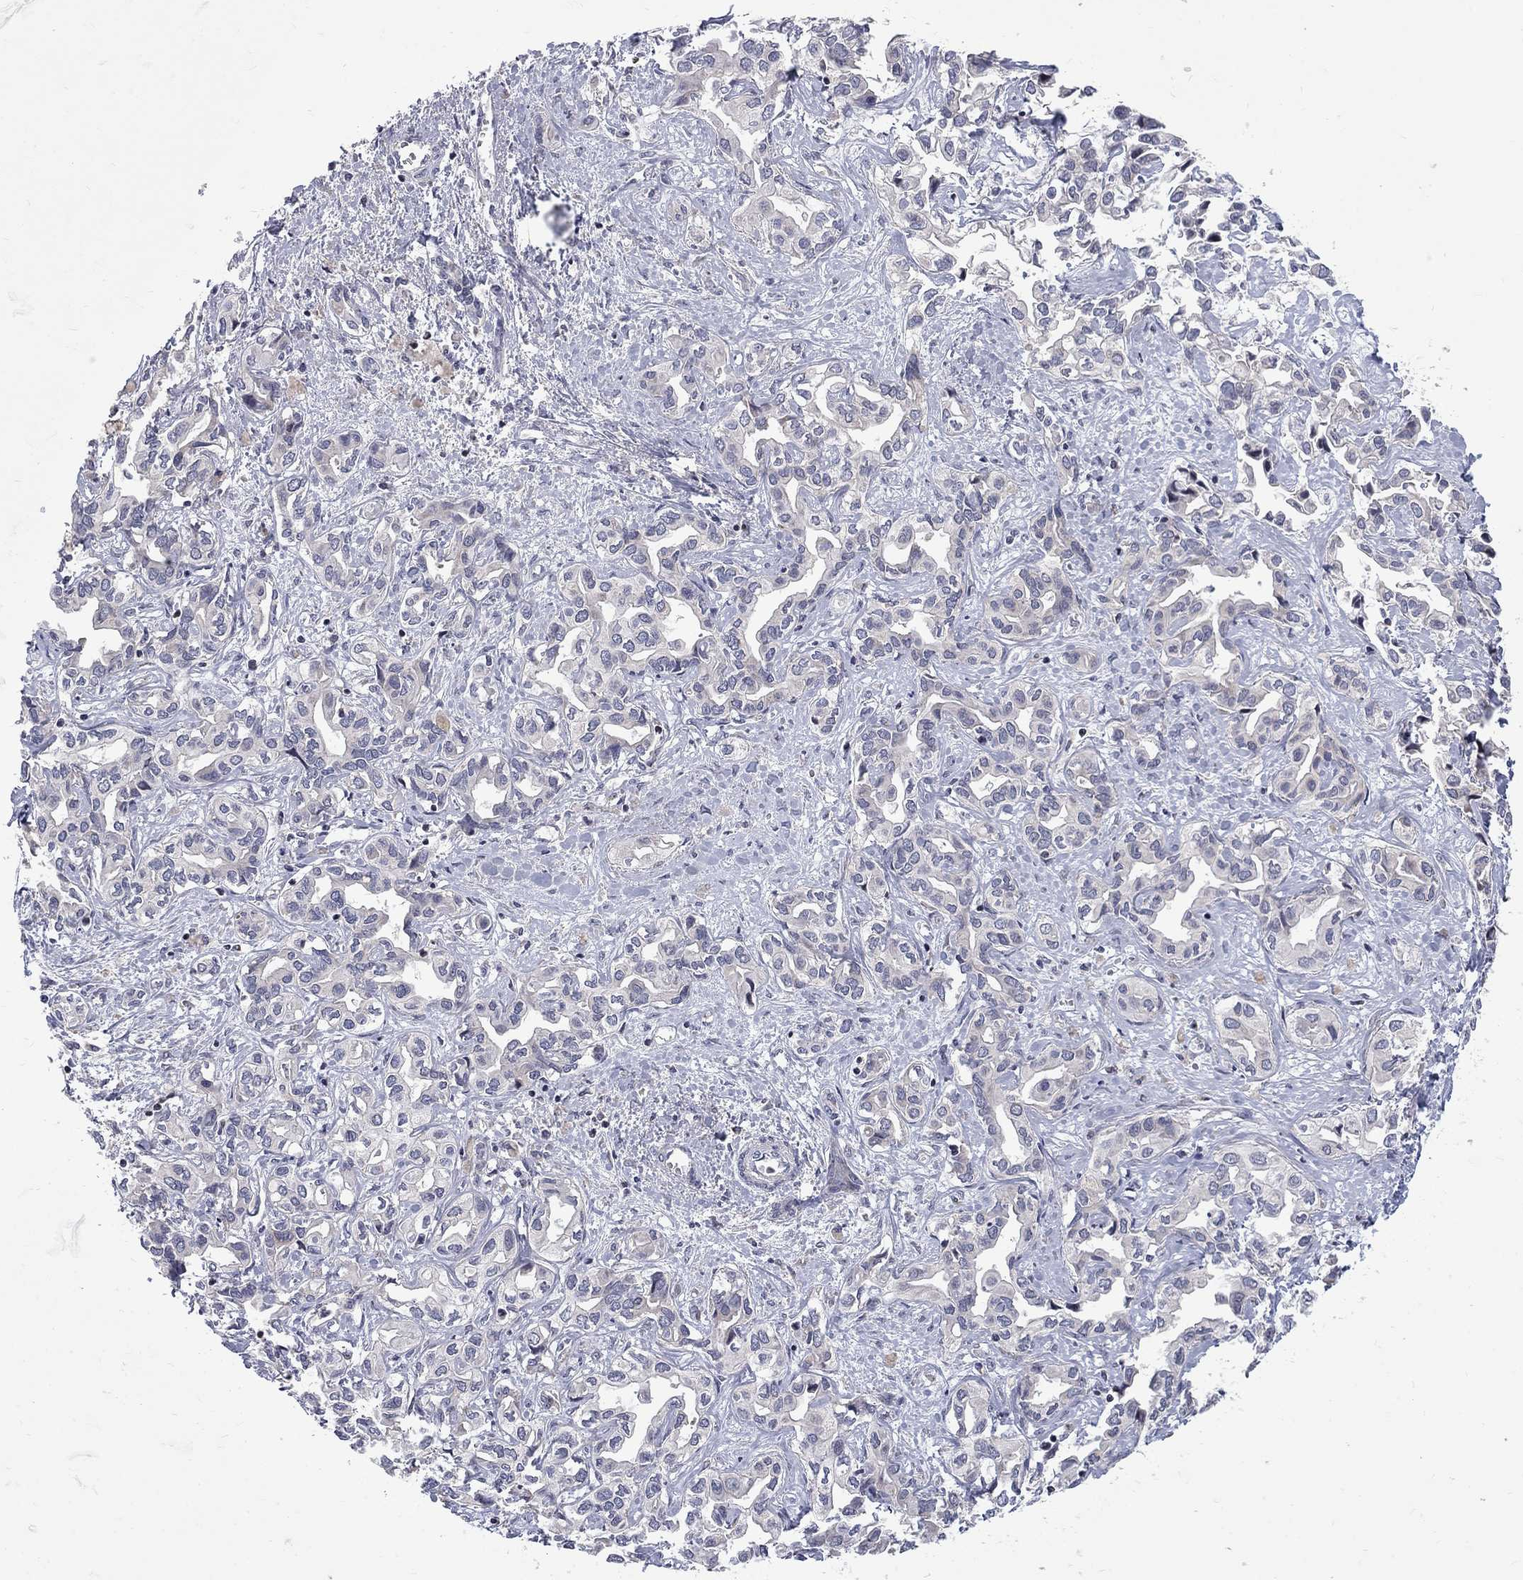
{"staining": {"intensity": "negative", "quantity": "none", "location": "none"}, "tissue": "liver cancer", "cell_type": "Tumor cells", "image_type": "cancer", "snomed": [{"axis": "morphology", "description": "Cholangiocarcinoma"}, {"axis": "topography", "description": "Liver"}], "caption": "The histopathology image exhibits no significant staining in tumor cells of liver cancer (cholangiocarcinoma).", "gene": "SH2B1", "patient": {"sex": "female", "age": 64}}